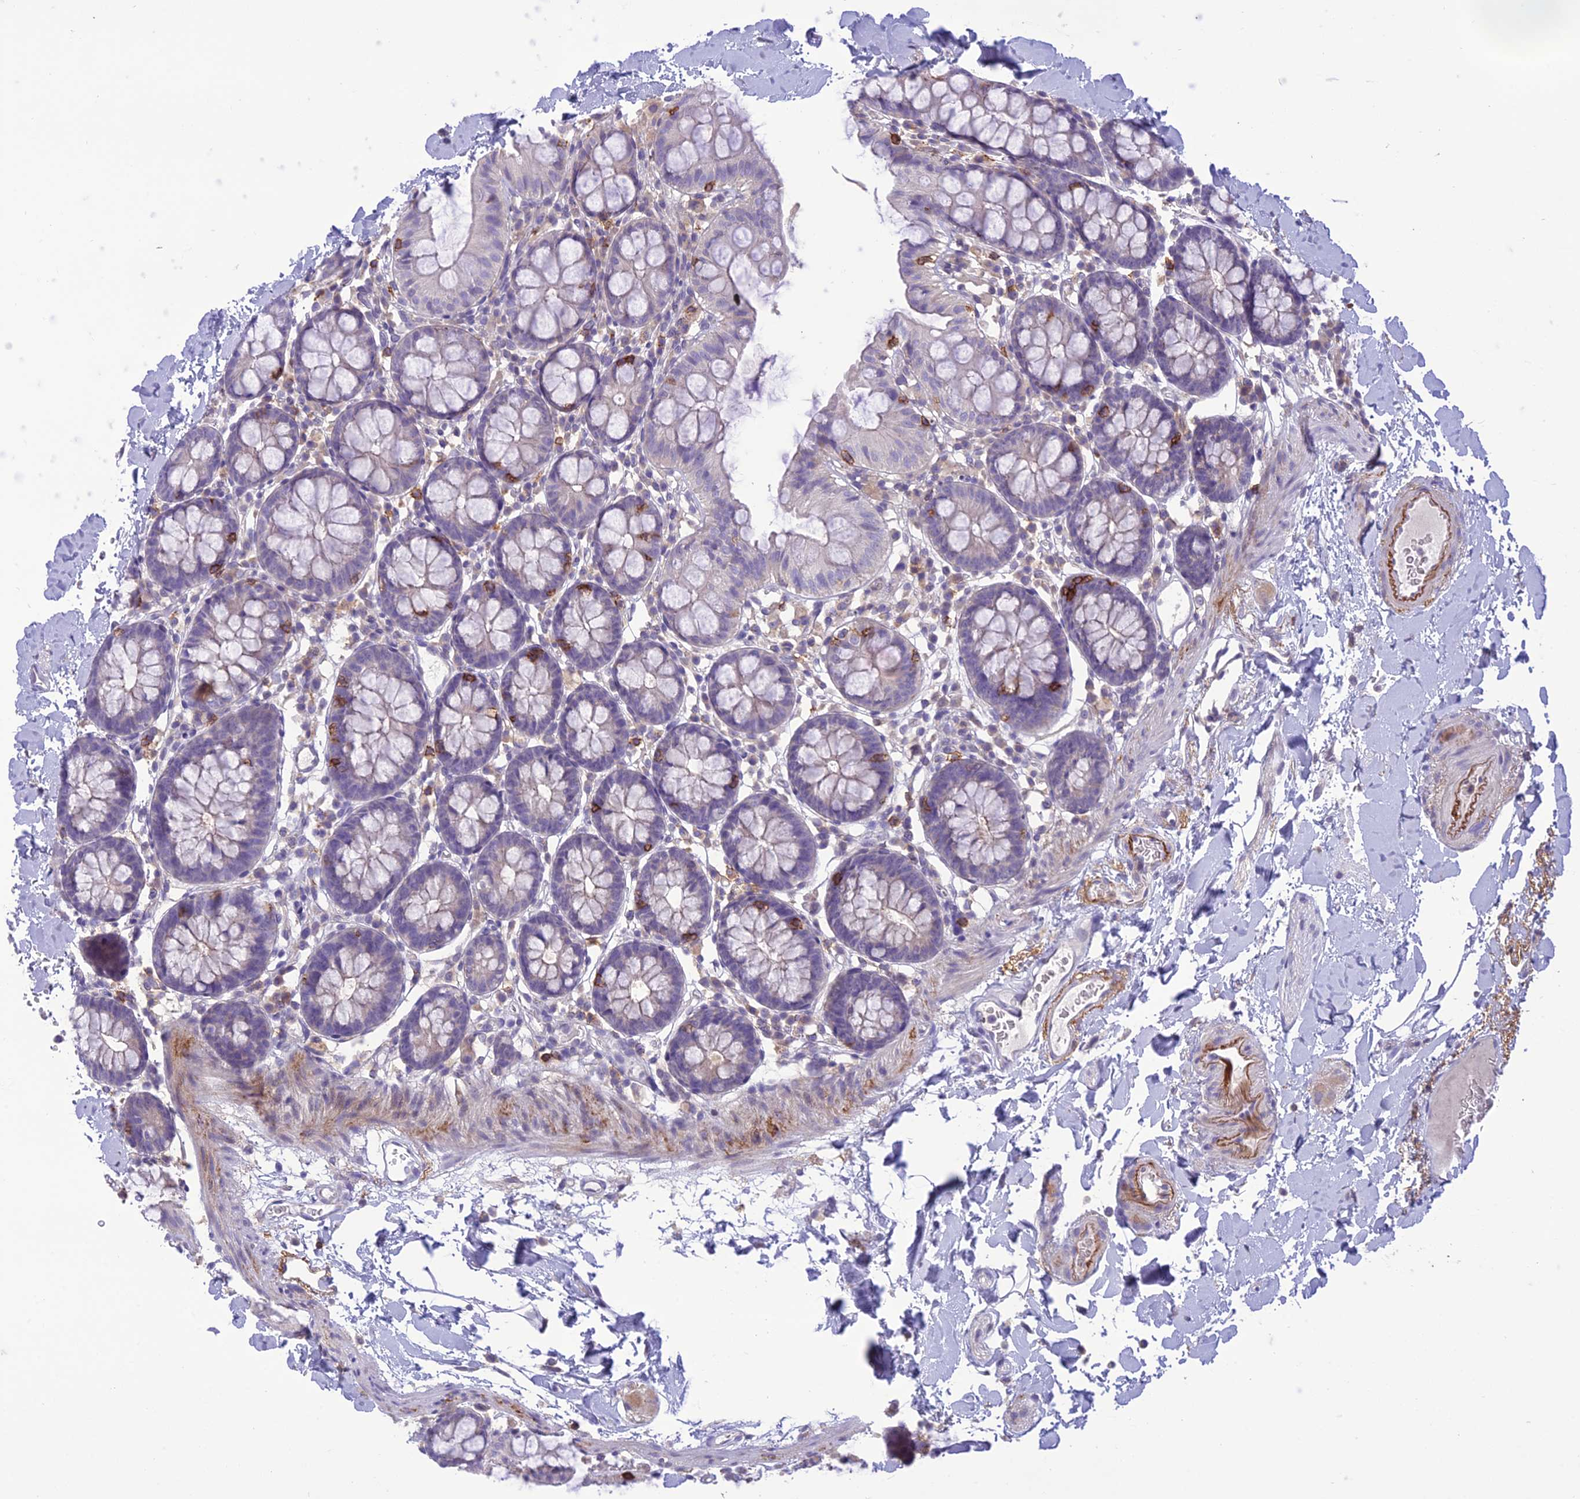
{"staining": {"intensity": "moderate", "quantity": "25%-75%", "location": "cytoplasmic/membranous"}, "tissue": "colon", "cell_type": "Endothelial cells", "image_type": "normal", "snomed": [{"axis": "morphology", "description": "Normal tissue, NOS"}, {"axis": "topography", "description": "Colon"}], "caption": "IHC histopathology image of benign colon stained for a protein (brown), which reveals medium levels of moderate cytoplasmic/membranous positivity in approximately 25%-75% of endothelial cells.", "gene": "ITGAE", "patient": {"sex": "male", "age": 75}}